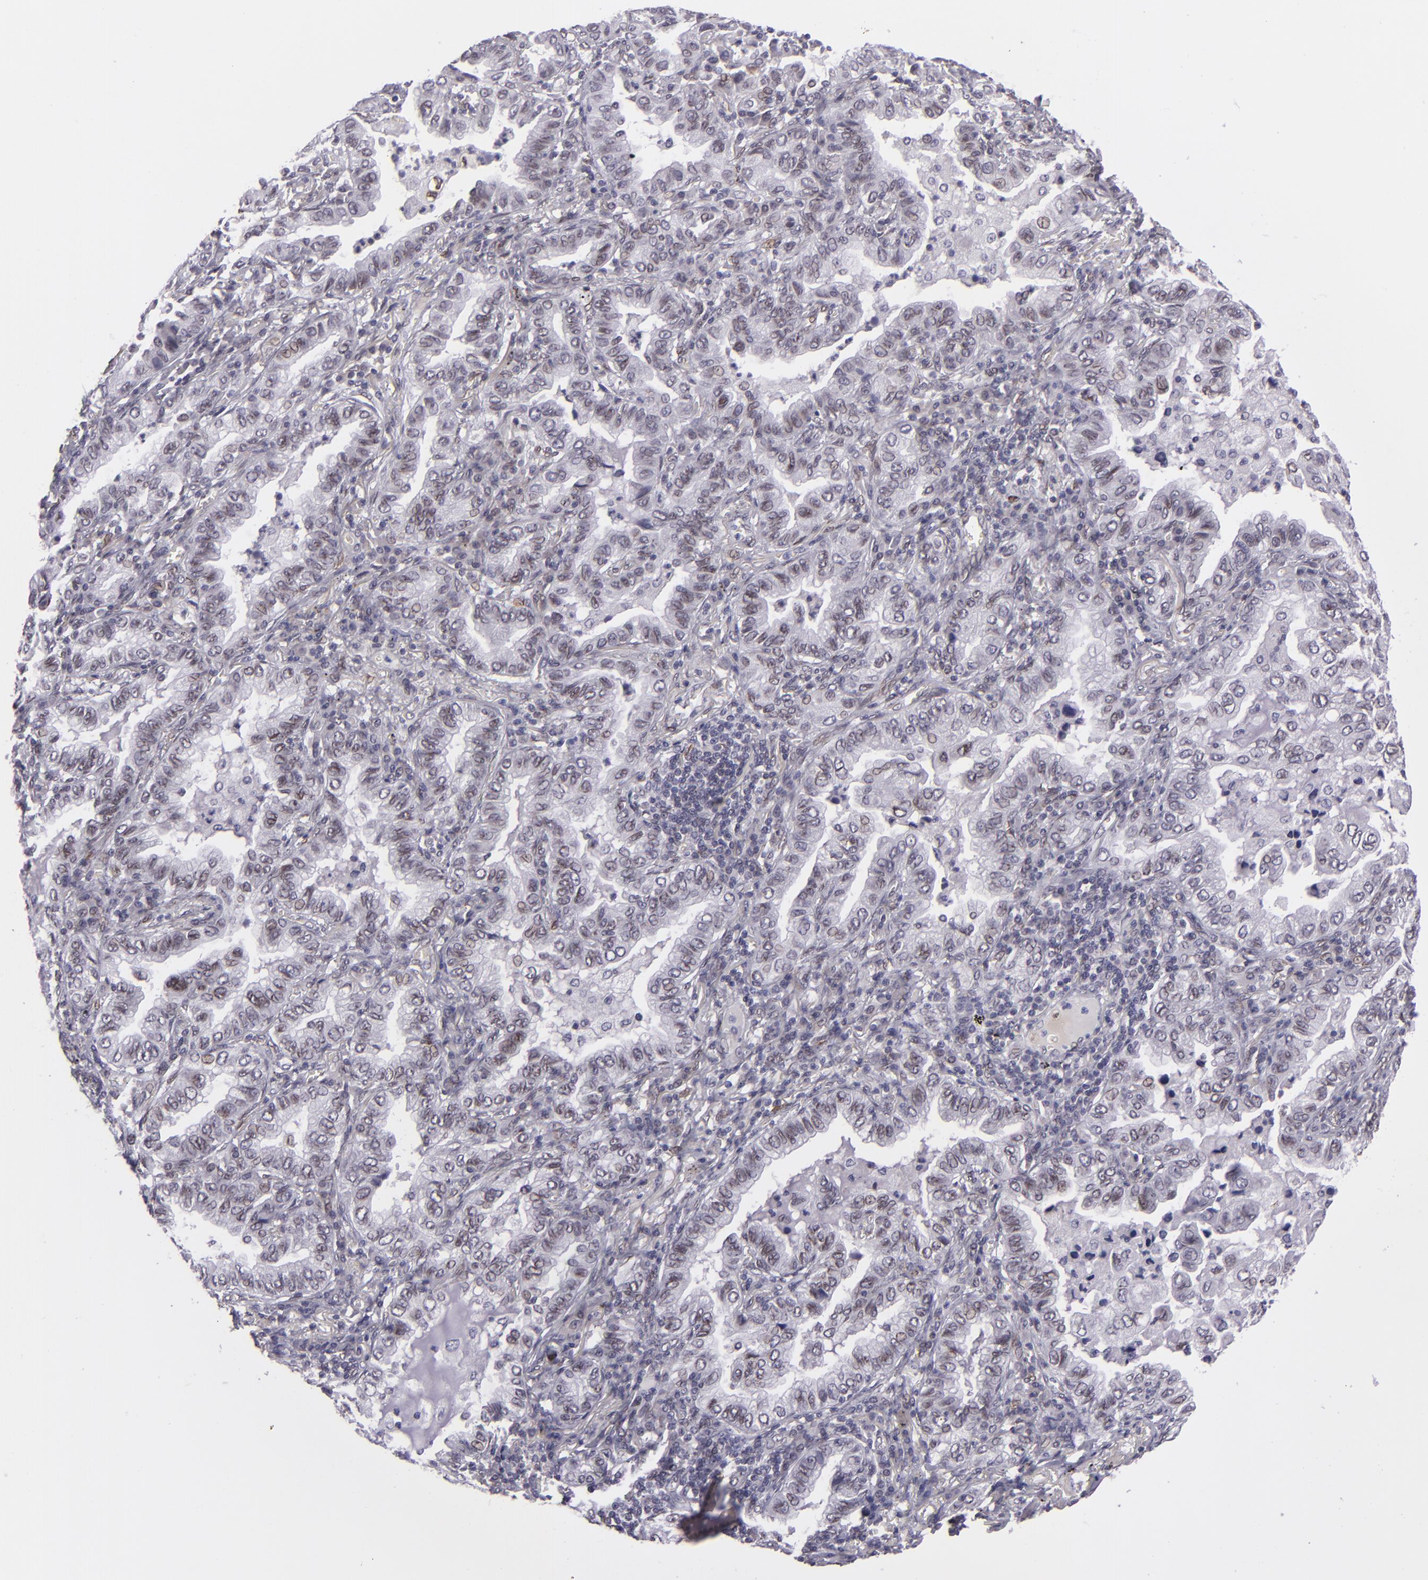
{"staining": {"intensity": "weak", "quantity": "25%-75%", "location": "nuclear"}, "tissue": "lung cancer", "cell_type": "Tumor cells", "image_type": "cancer", "snomed": [{"axis": "morphology", "description": "Adenocarcinoma, NOS"}, {"axis": "topography", "description": "Lung"}], "caption": "Tumor cells display weak nuclear staining in about 25%-75% of cells in lung adenocarcinoma. (Stains: DAB (3,3'-diaminobenzidine) in brown, nuclei in blue, Microscopy: brightfield microscopy at high magnification).", "gene": "EMD", "patient": {"sex": "female", "age": 50}}